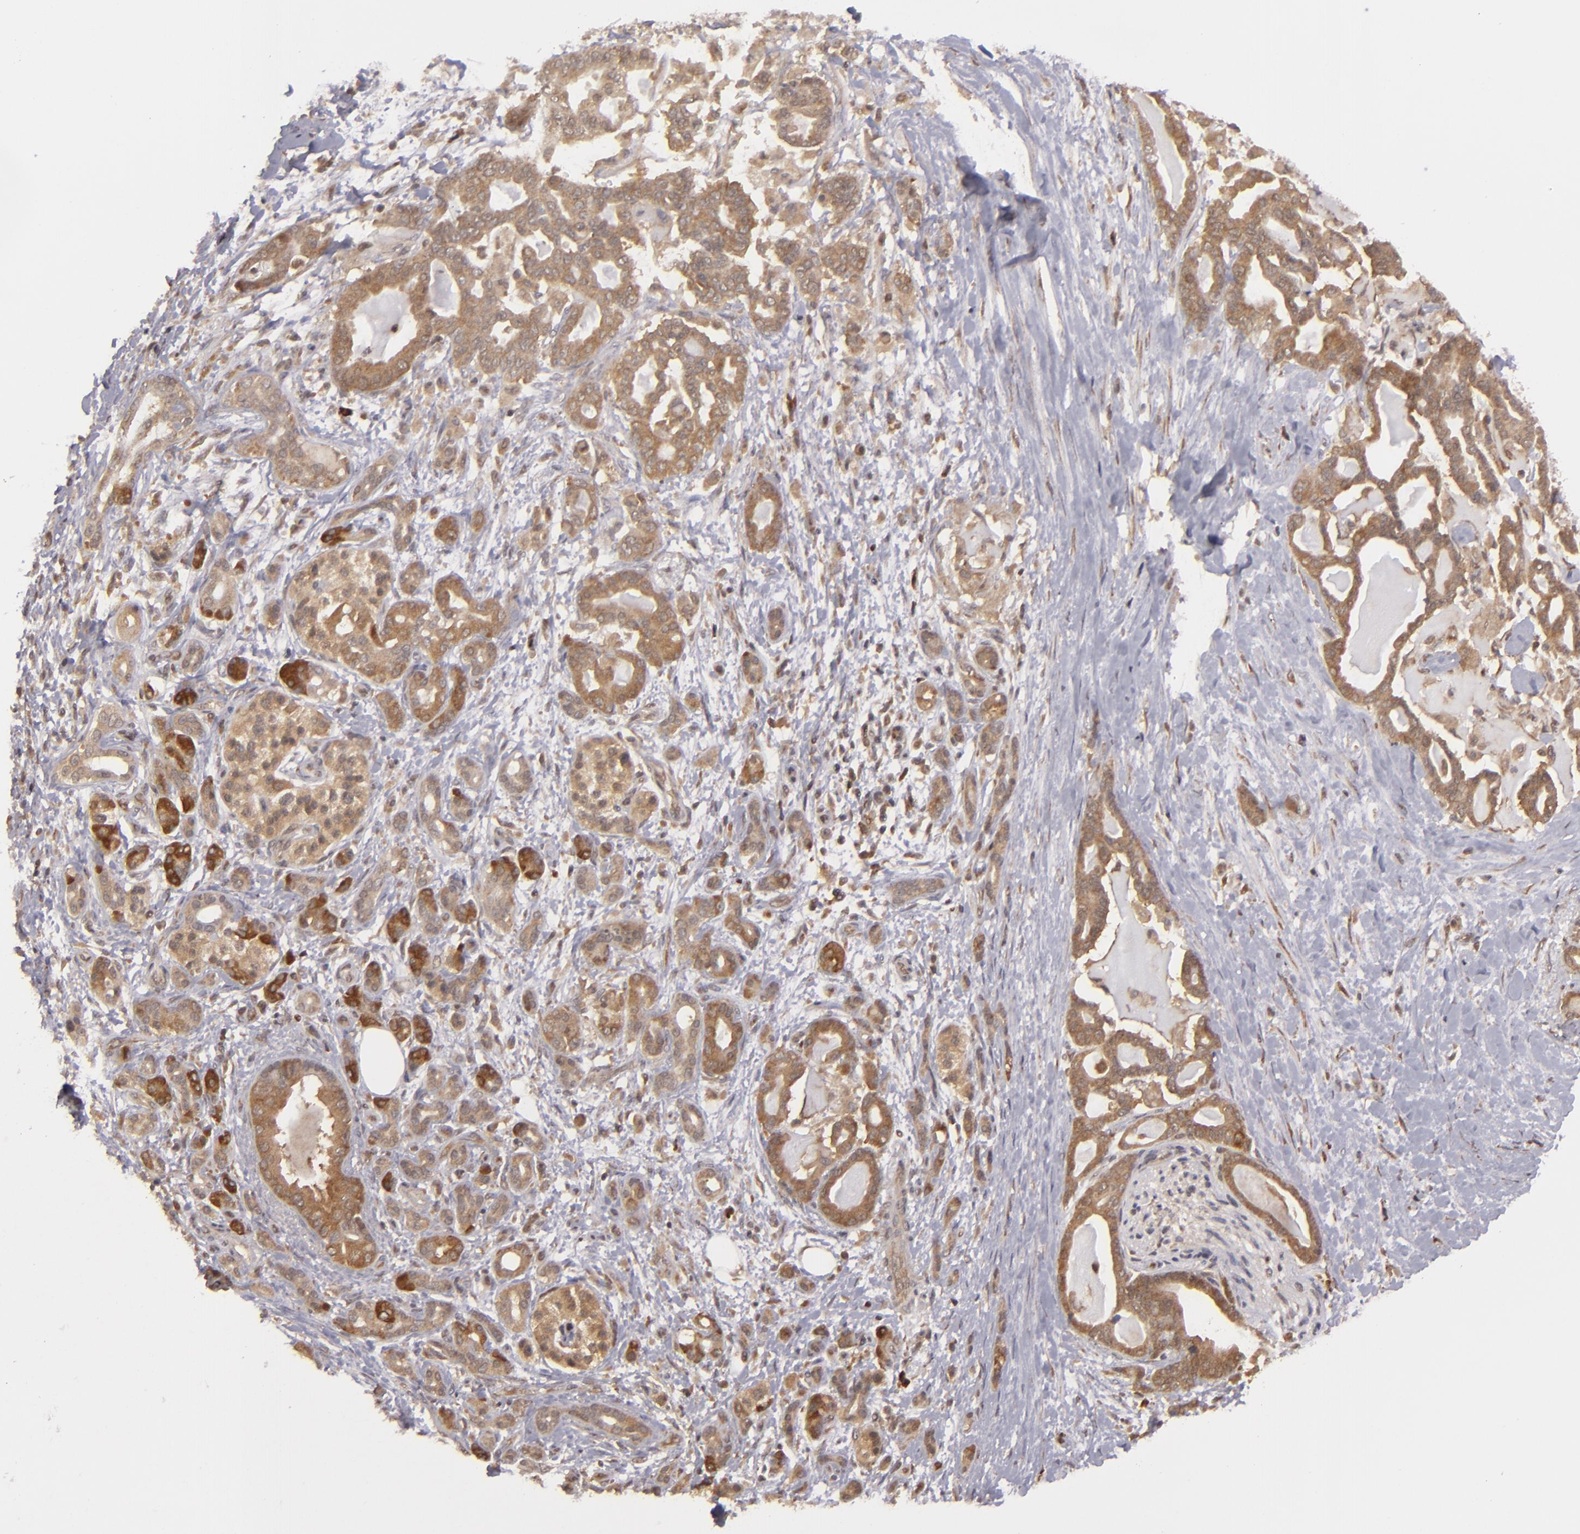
{"staining": {"intensity": "moderate", "quantity": ">75%", "location": "cytoplasmic/membranous"}, "tissue": "pancreatic cancer", "cell_type": "Tumor cells", "image_type": "cancer", "snomed": [{"axis": "morphology", "description": "Adenocarcinoma, NOS"}, {"axis": "topography", "description": "Pancreas"}], "caption": "Pancreatic adenocarcinoma stained with immunohistochemistry demonstrates moderate cytoplasmic/membranous positivity in about >75% of tumor cells.", "gene": "MAPK3", "patient": {"sex": "male", "age": 63}}